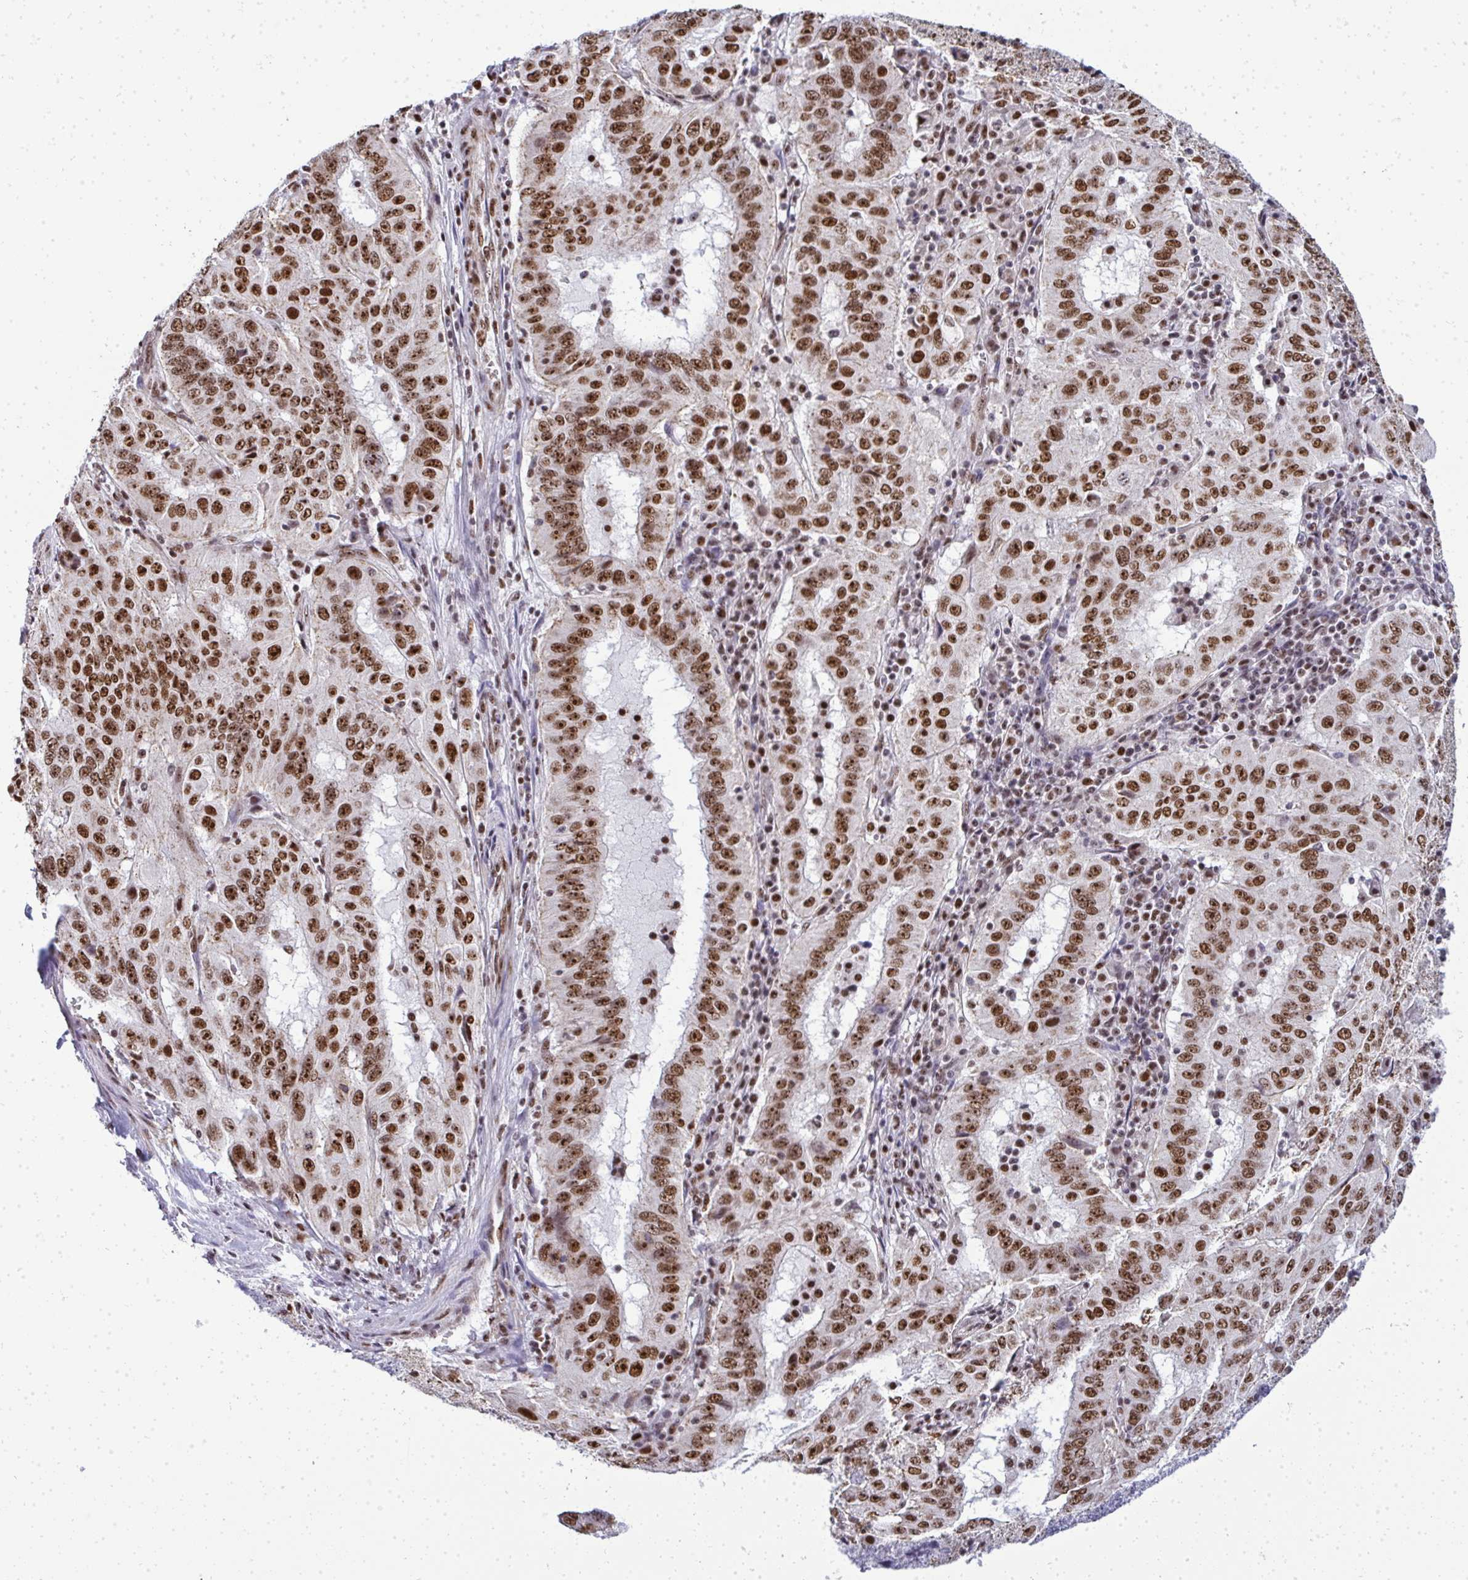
{"staining": {"intensity": "moderate", "quantity": ">75%", "location": "nuclear"}, "tissue": "pancreatic cancer", "cell_type": "Tumor cells", "image_type": "cancer", "snomed": [{"axis": "morphology", "description": "Adenocarcinoma, NOS"}, {"axis": "topography", "description": "Pancreas"}], "caption": "This image shows pancreatic cancer stained with immunohistochemistry (IHC) to label a protein in brown. The nuclear of tumor cells show moderate positivity for the protein. Nuclei are counter-stained blue.", "gene": "SIRT7", "patient": {"sex": "male", "age": 63}}